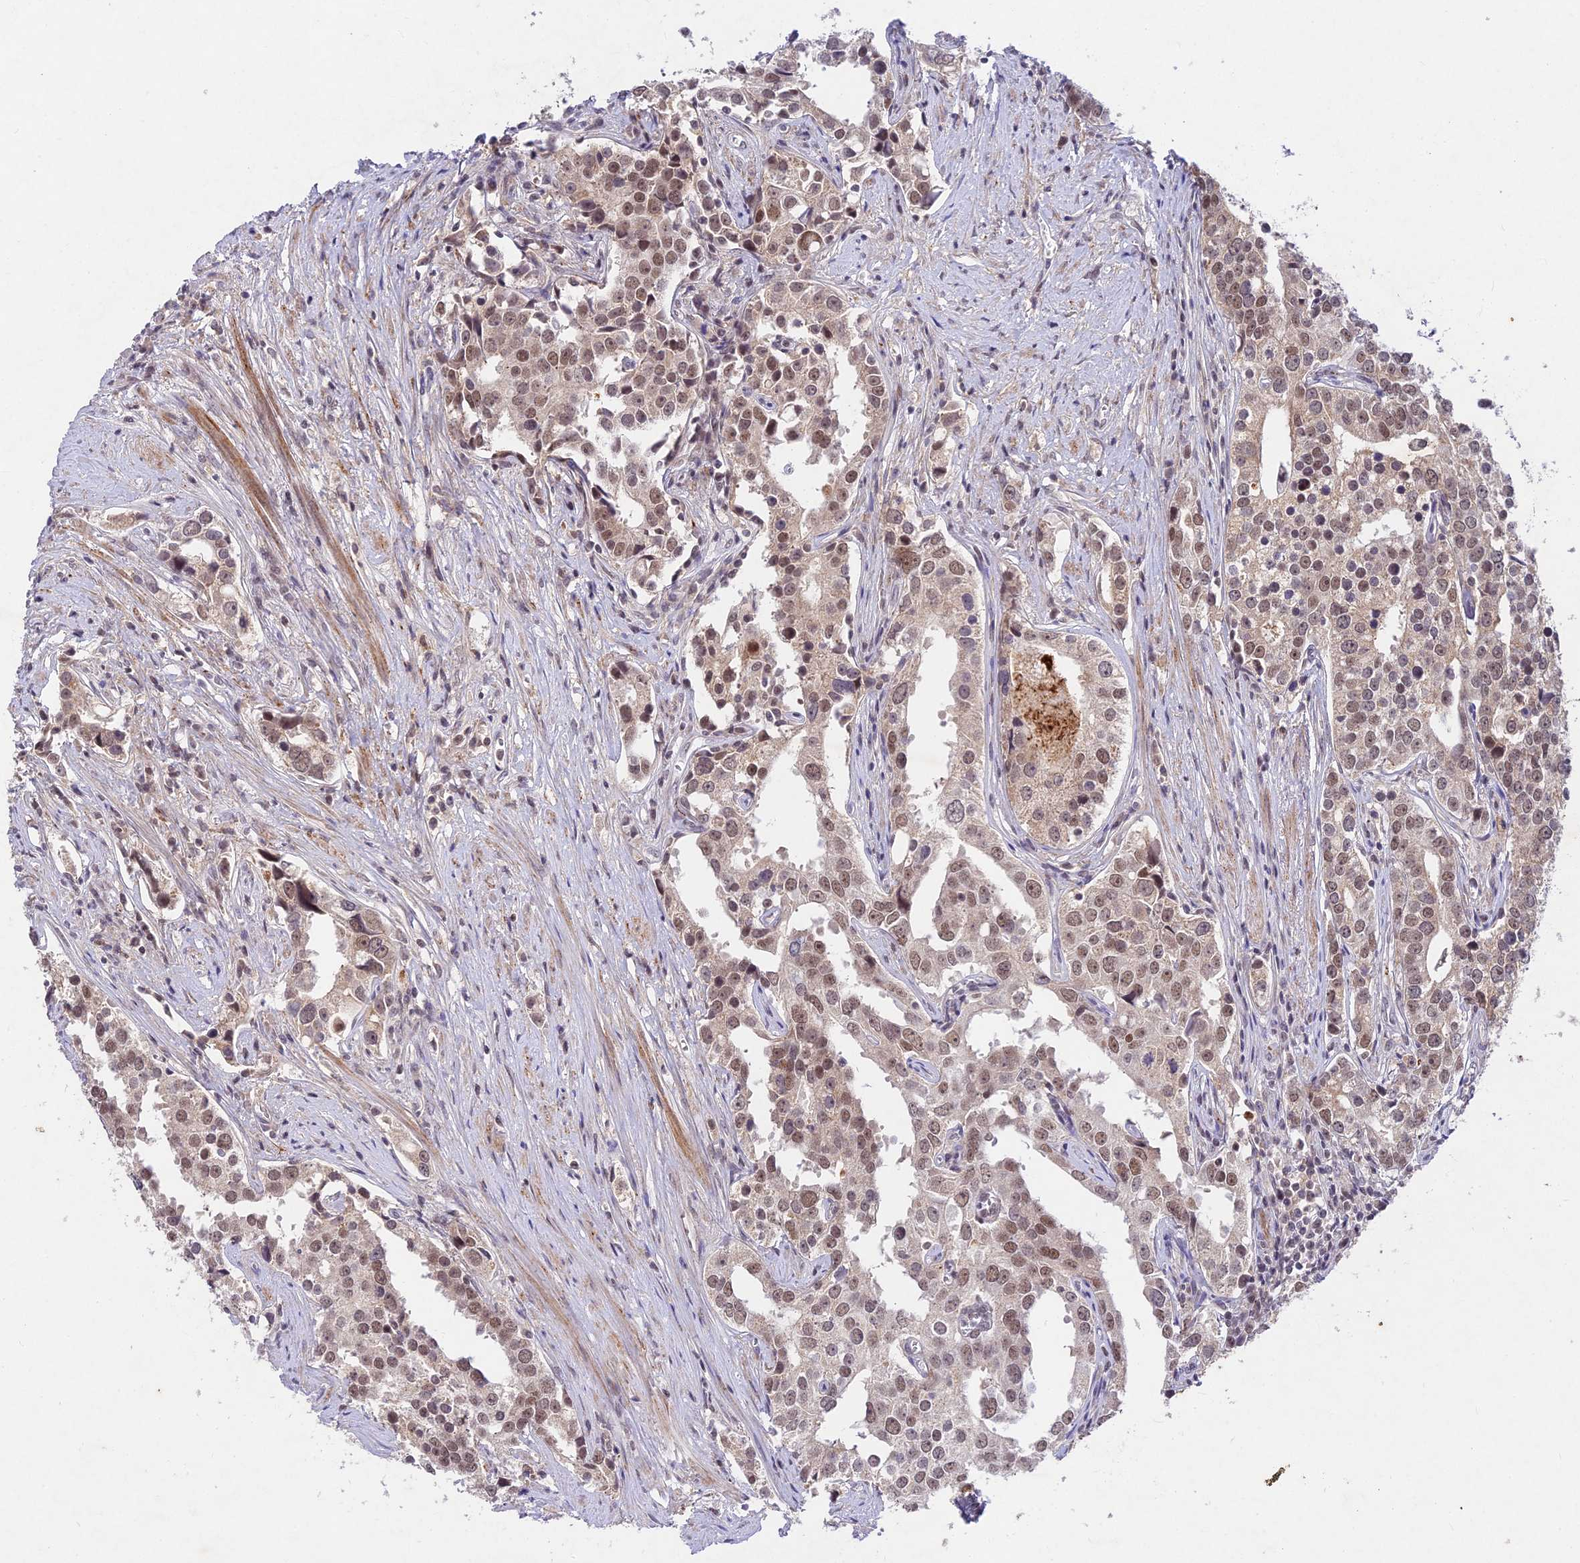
{"staining": {"intensity": "moderate", "quantity": "25%-75%", "location": "nuclear"}, "tissue": "prostate cancer", "cell_type": "Tumor cells", "image_type": "cancer", "snomed": [{"axis": "morphology", "description": "Adenocarcinoma, High grade"}, {"axis": "topography", "description": "Prostate"}], "caption": "Prostate high-grade adenocarcinoma was stained to show a protein in brown. There is medium levels of moderate nuclear expression in about 25%-75% of tumor cells.", "gene": "RAVER1", "patient": {"sex": "male", "age": 71}}